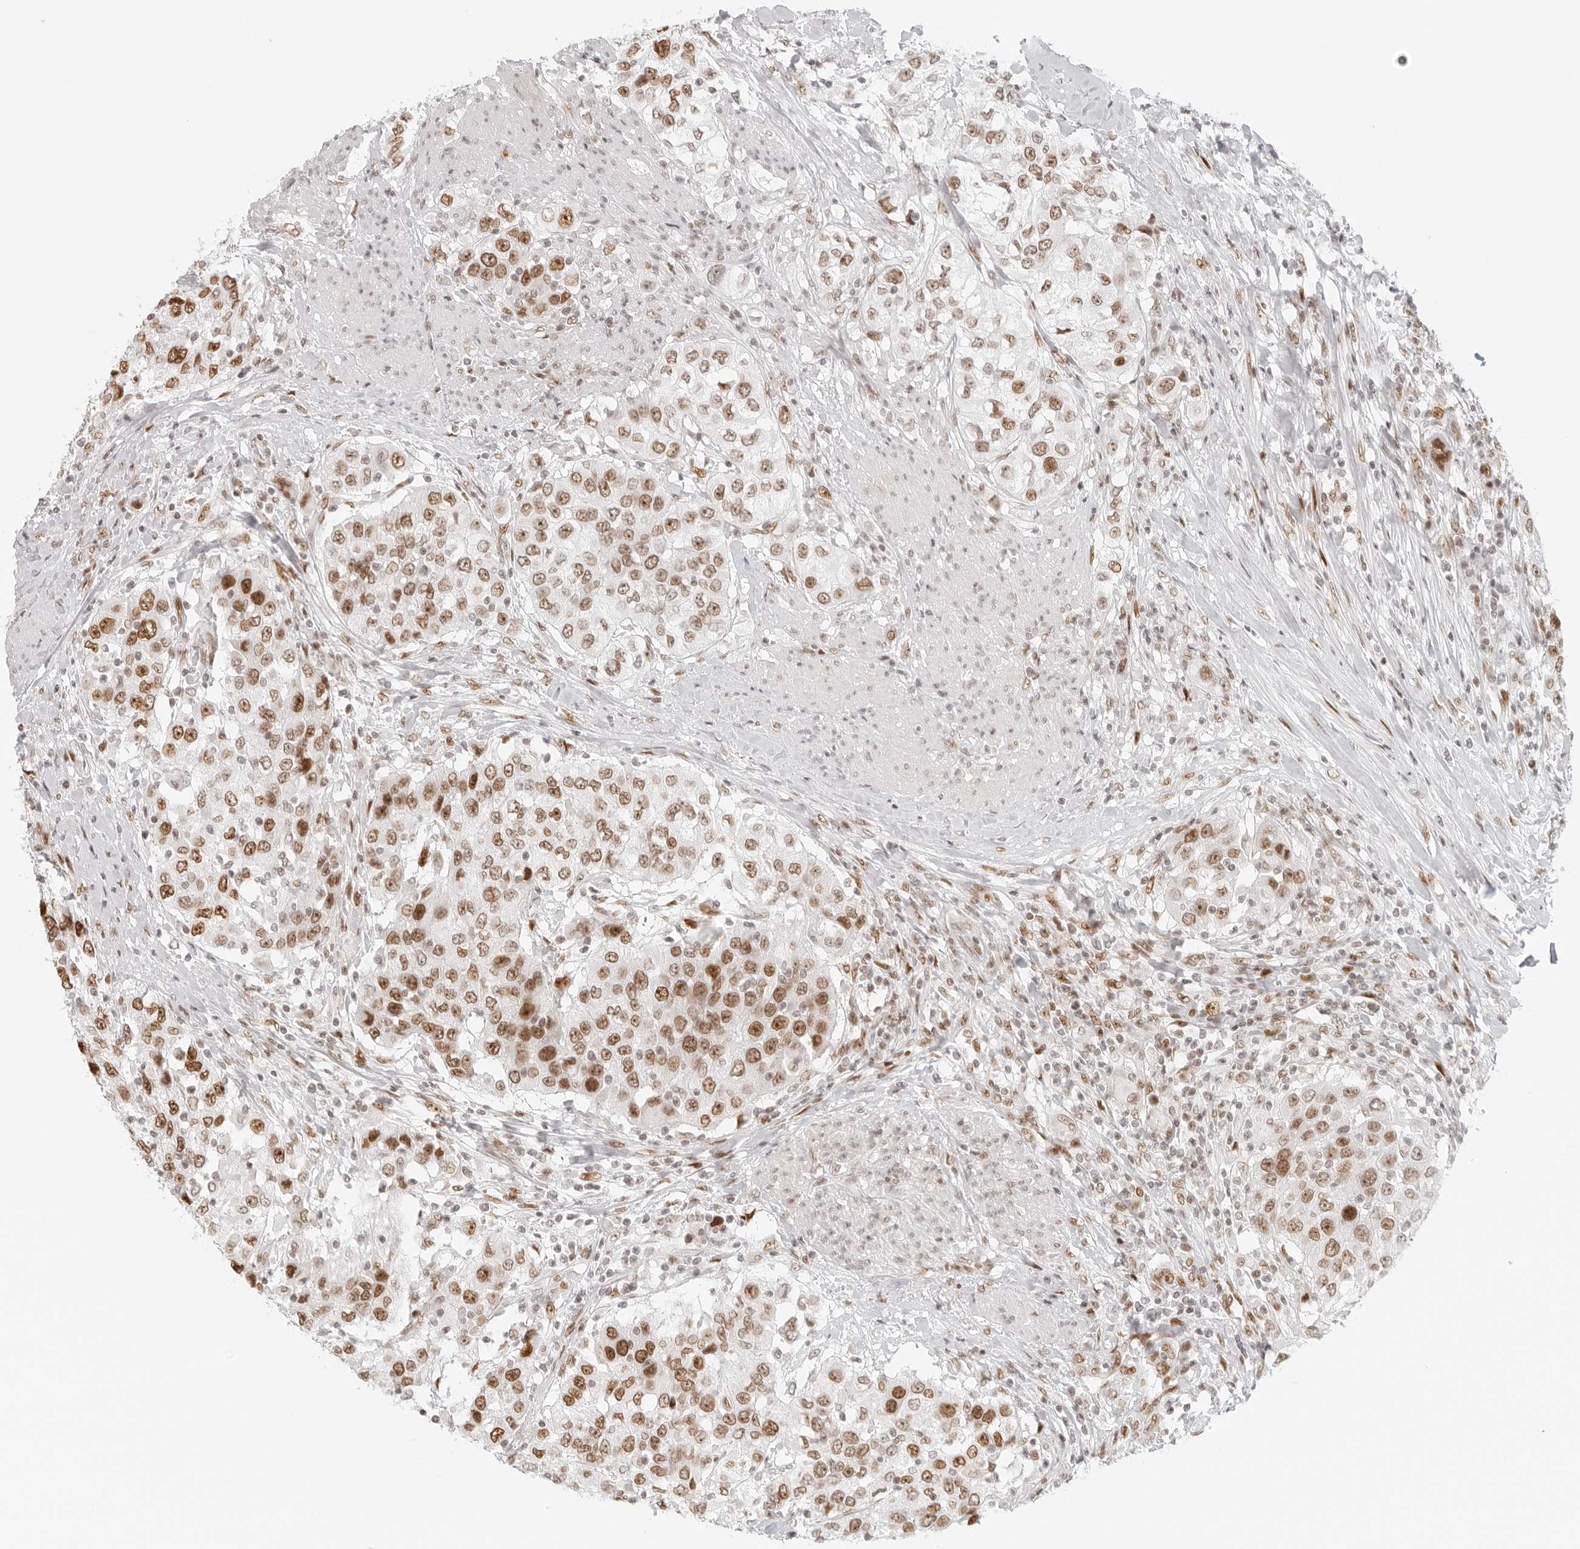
{"staining": {"intensity": "moderate", "quantity": ">75%", "location": "nuclear"}, "tissue": "urothelial cancer", "cell_type": "Tumor cells", "image_type": "cancer", "snomed": [{"axis": "morphology", "description": "Urothelial carcinoma, High grade"}, {"axis": "topography", "description": "Urinary bladder"}], "caption": "DAB (3,3'-diaminobenzidine) immunohistochemical staining of human urothelial cancer demonstrates moderate nuclear protein positivity in approximately >75% of tumor cells.", "gene": "RCC1", "patient": {"sex": "female", "age": 80}}